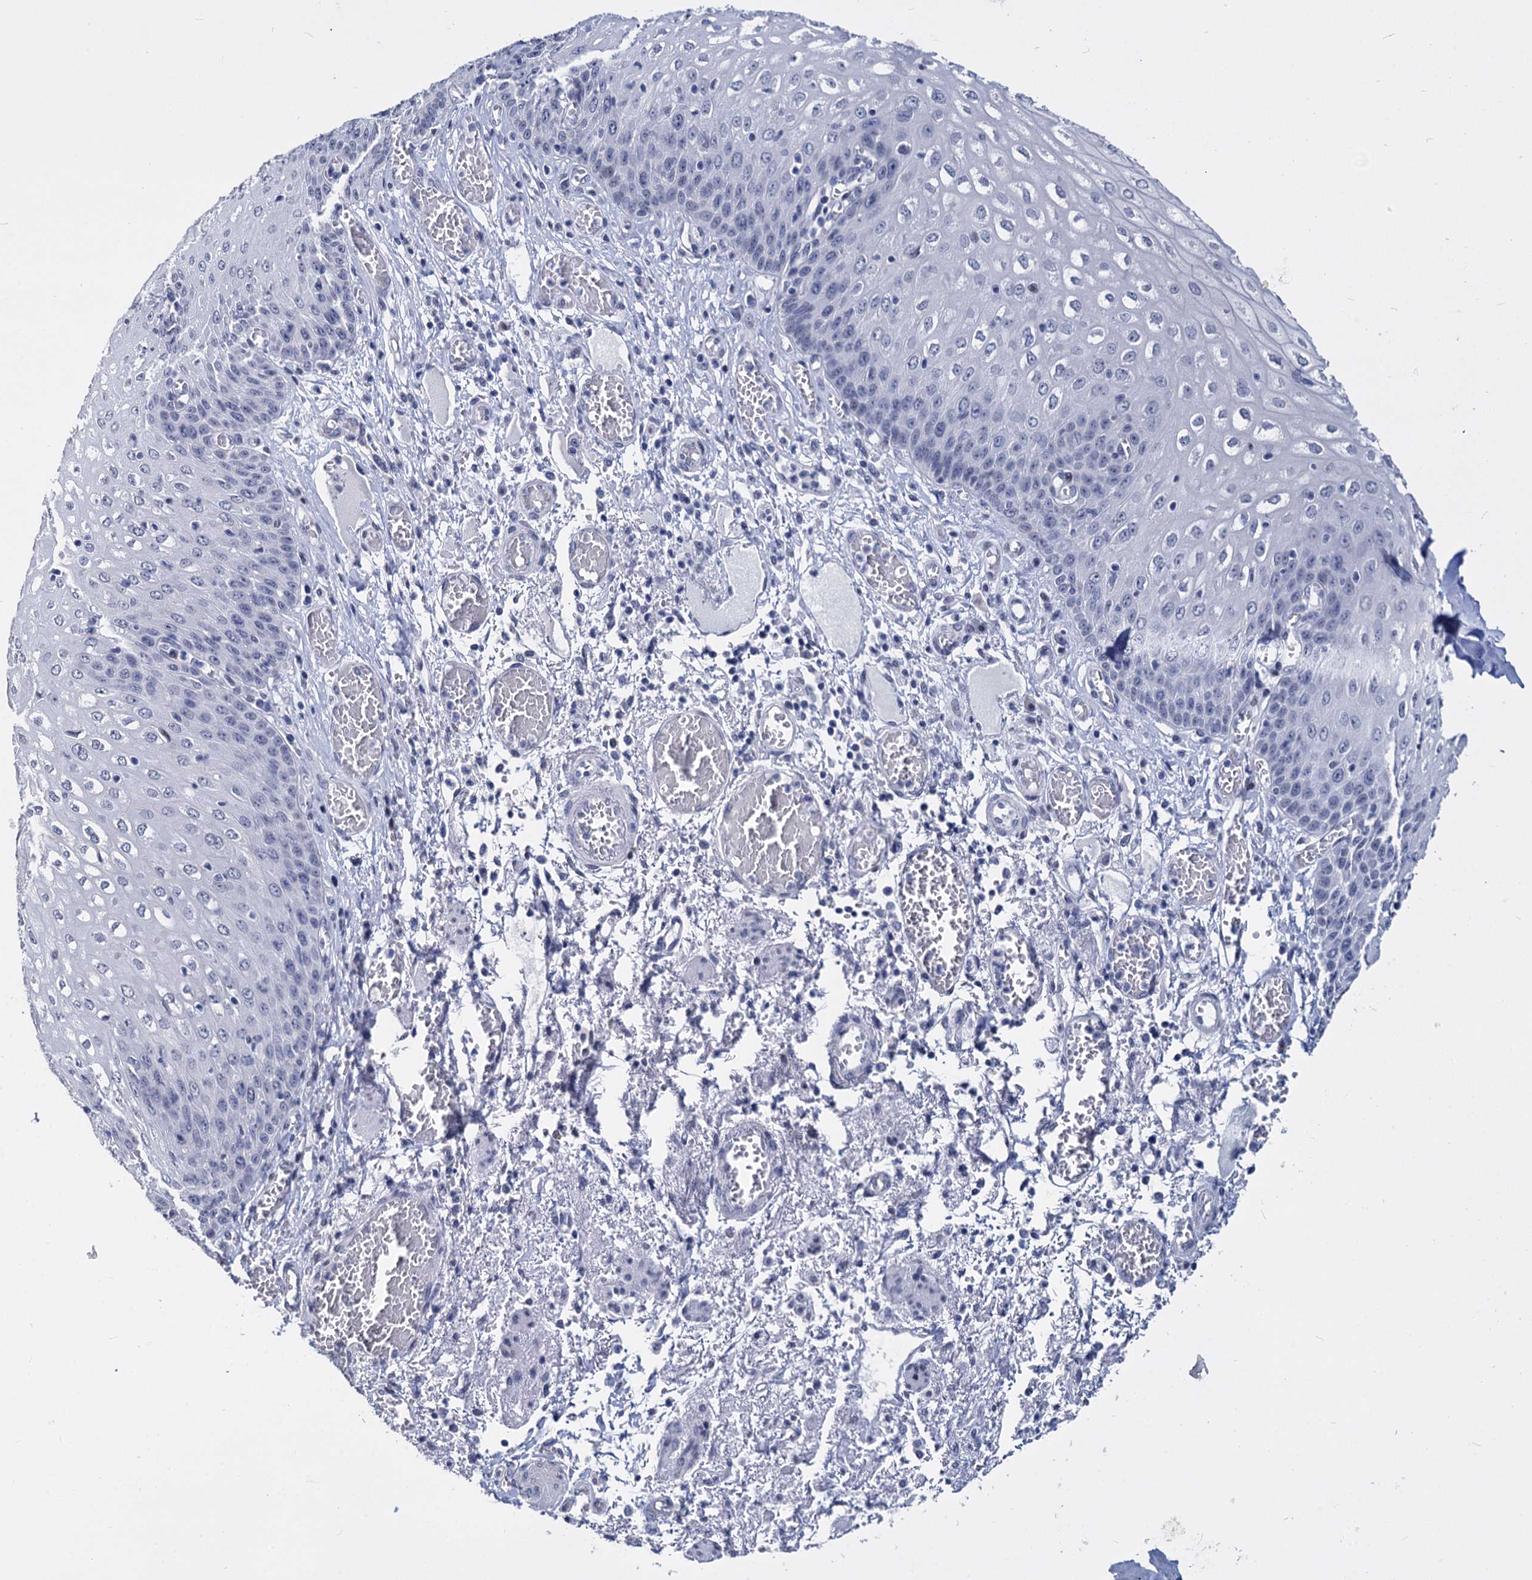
{"staining": {"intensity": "negative", "quantity": "none", "location": "none"}, "tissue": "esophagus", "cell_type": "Squamous epithelial cells", "image_type": "normal", "snomed": [{"axis": "morphology", "description": "Normal tissue, NOS"}, {"axis": "topography", "description": "Esophagus"}], "caption": "A photomicrograph of human esophagus is negative for staining in squamous epithelial cells. (Stains: DAB IHC with hematoxylin counter stain, Microscopy: brightfield microscopy at high magnification).", "gene": "MAGEA4", "patient": {"sex": "male", "age": 81}}